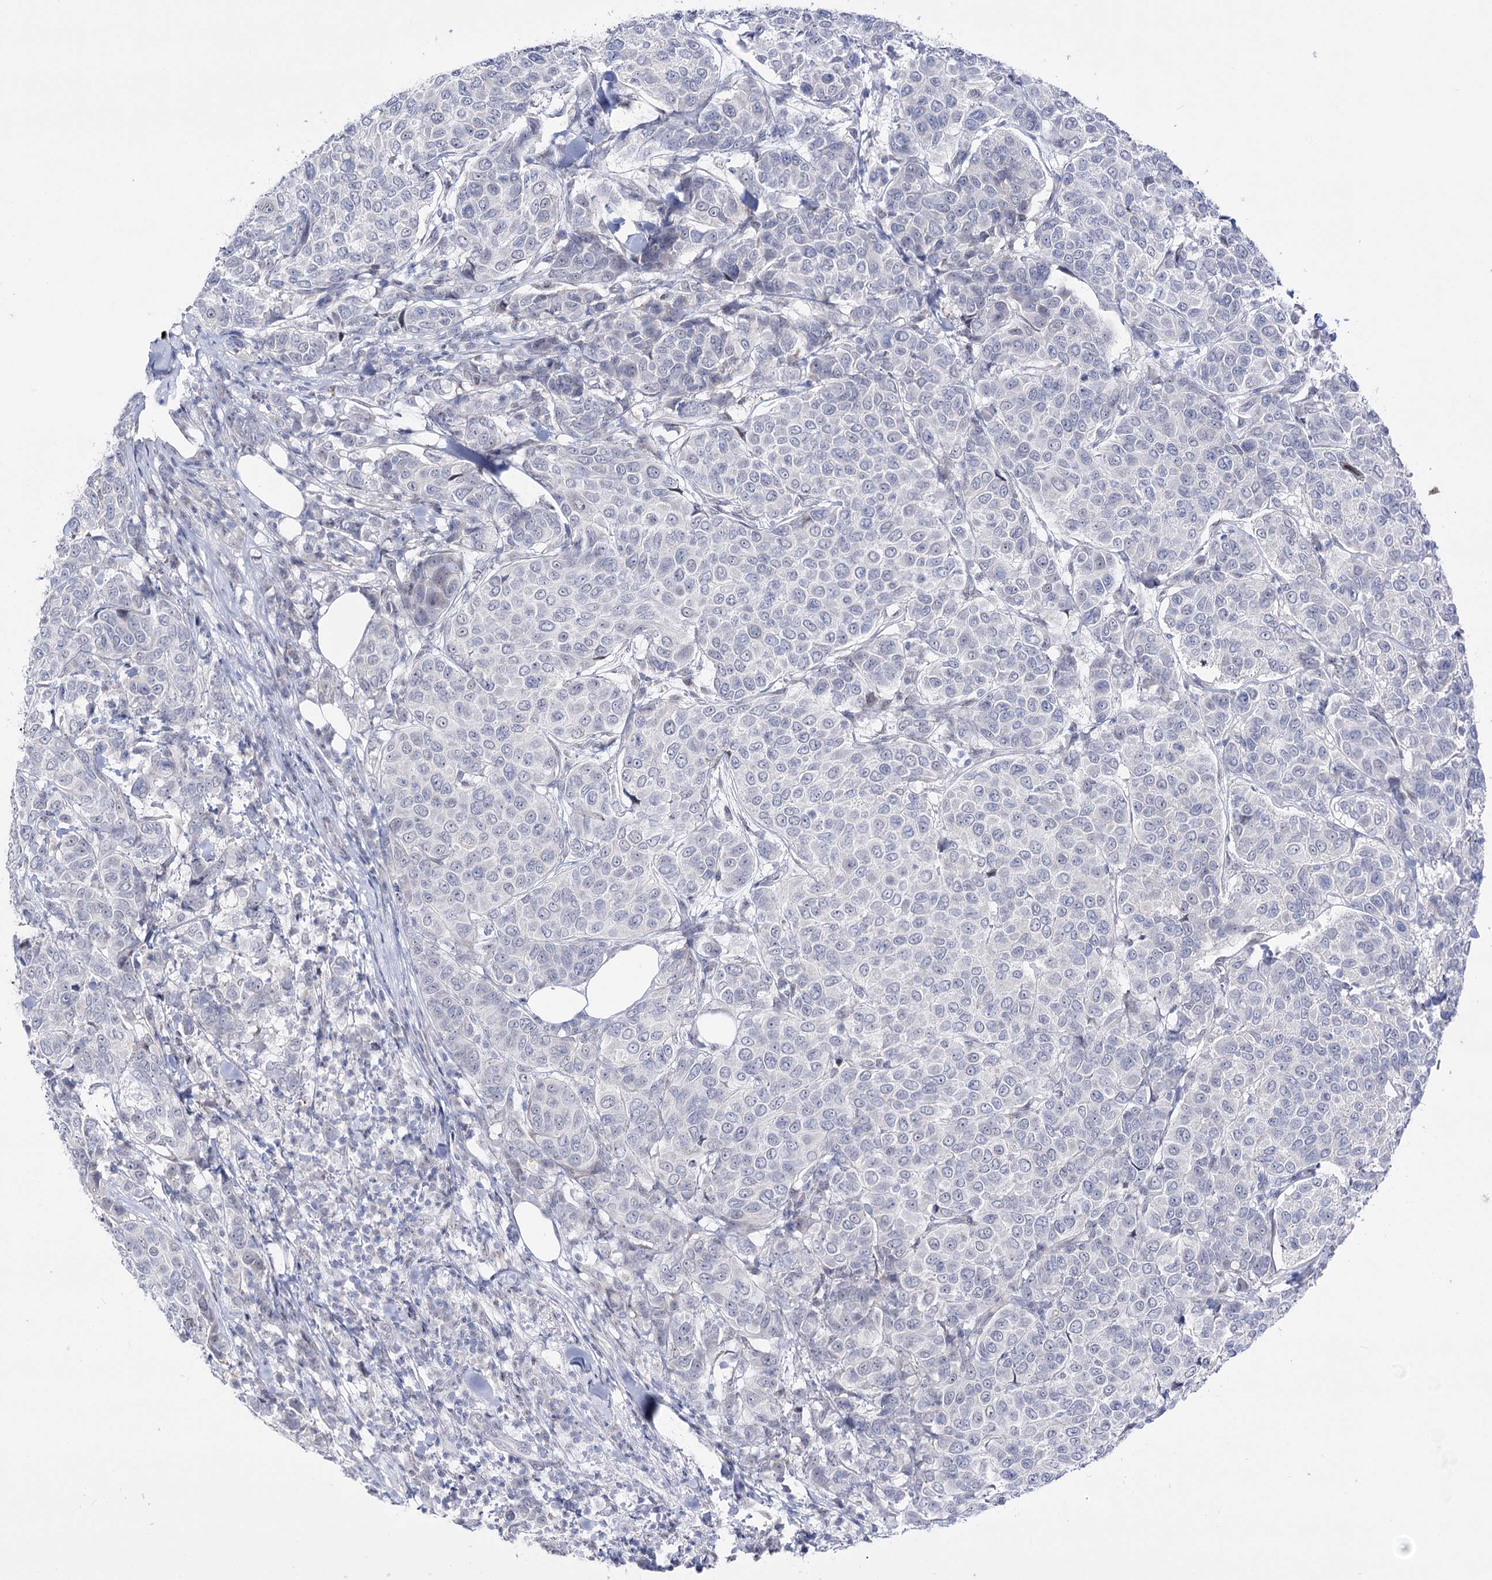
{"staining": {"intensity": "negative", "quantity": "none", "location": "none"}, "tissue": "breast cancer", "cell_type": "Tumor cells", "image_type": "cancer", "snomed": [{"axis": "morphology", "description": "Duct carcinoma"}, {"axis": "topography", "description": "Breast"}], "caption": "This is an immunohistochemistry (IHC) histopathology image of human invasive ductal carcinoma (breast). There is no staining in tumor cells.", "gene": "RBM15B", "patient": {"sex": "female", "age": 55}}